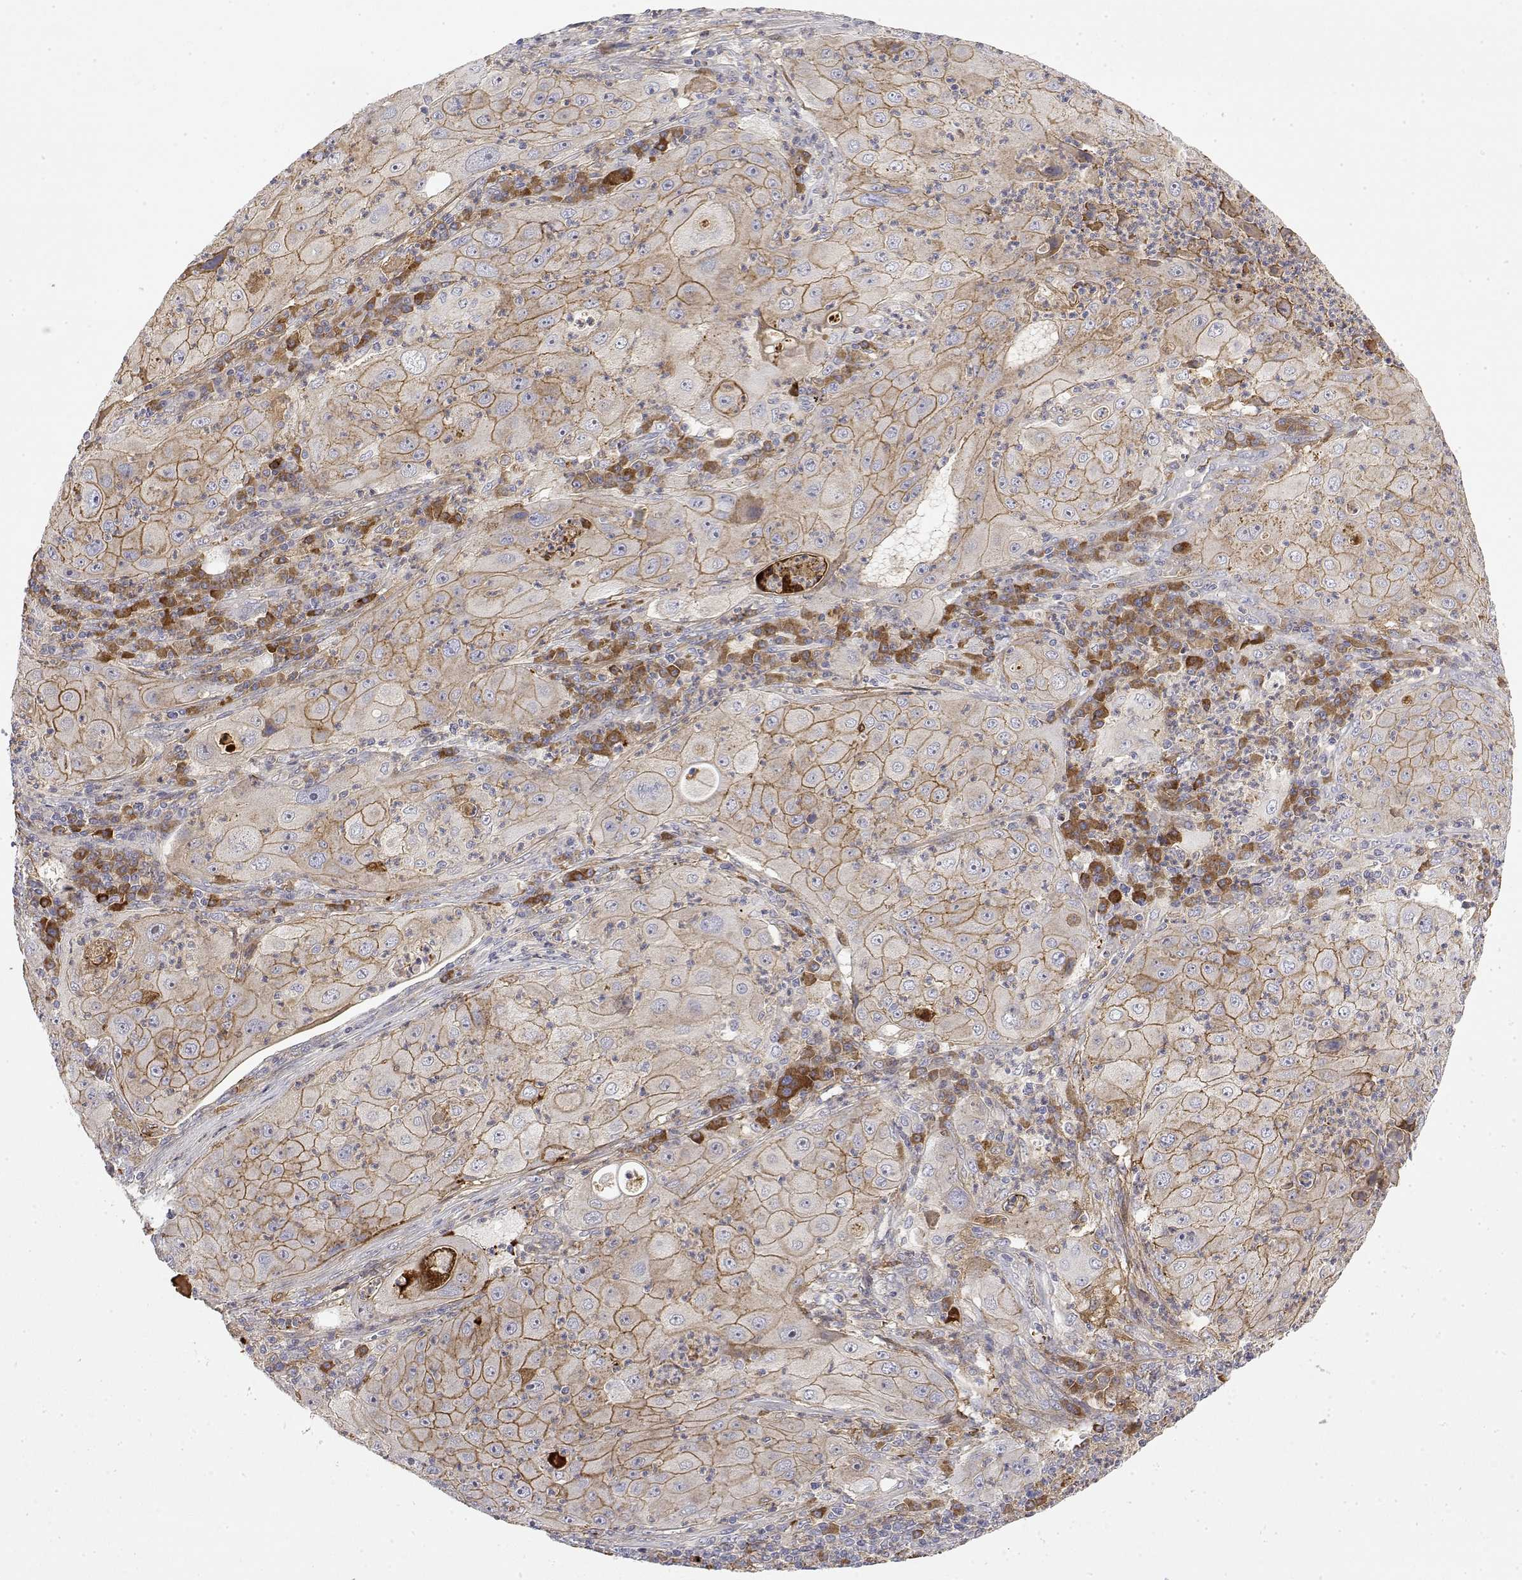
{"staining": {"intensity": "moderate", "quantity": "25%-75%", "location": "cytoplasmic/membranous"}, "tissue": "lung cancer", "cell_type": "Tumor cells", "image_type": "cancer", "snomed": [{"axis": "morphology", "description": "Squamous cell carcinoma, NOS"}, {"axis": "topography", "description": "Lung"}], "caption": "Human lung squamous cell carcinoma stained for a protein (brown) displays moderate cytoplasmic/membranous positive expression in approximately 25%-75% of tumor cells.", "gene": "IGFBP4", "patient": {"sex": "female", "age": 59}}